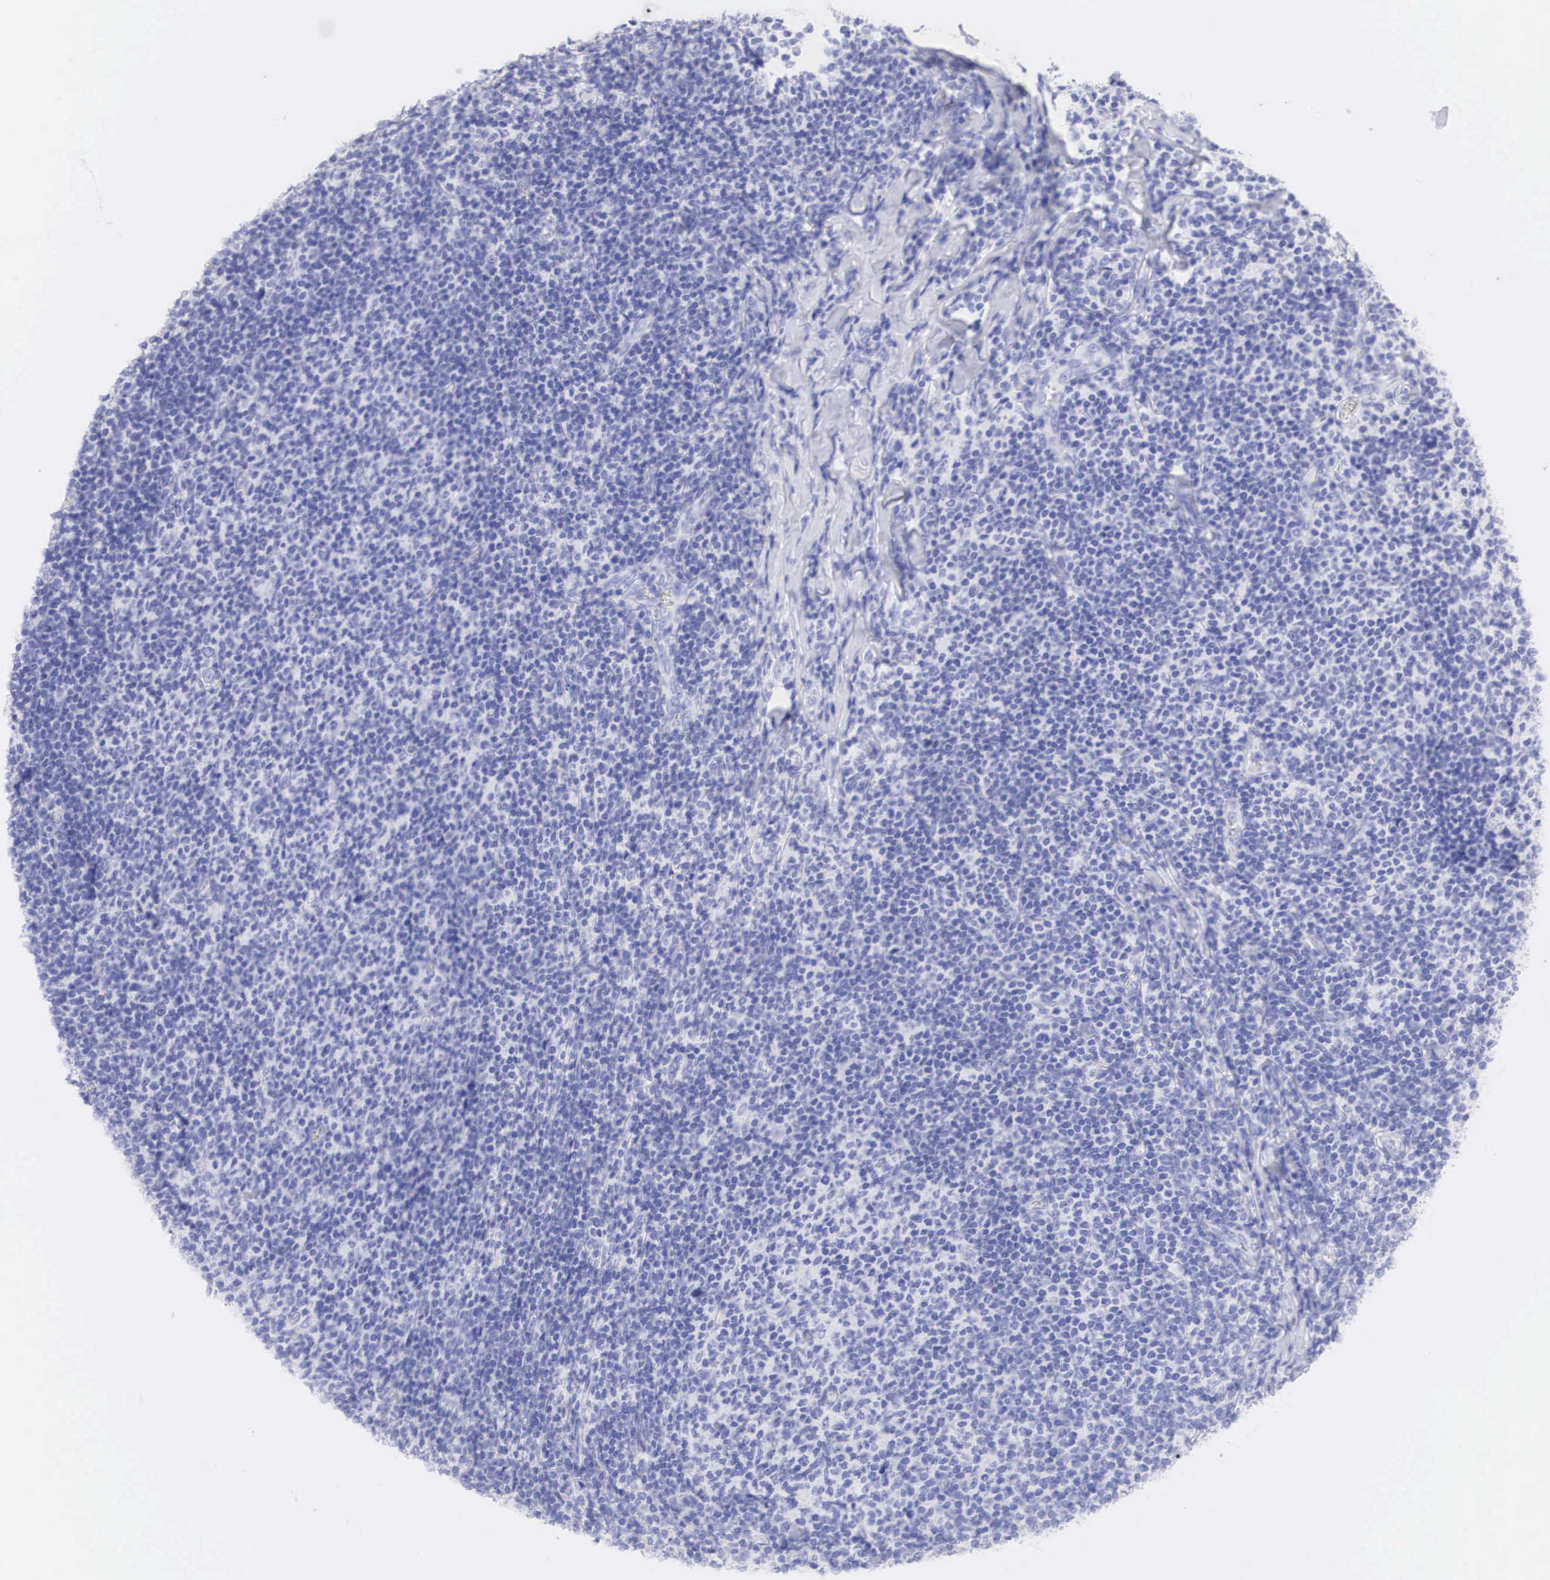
{"staining": {"intensity": "negative", "quantity": "none", "location": "none"}, "tissue": "lymphoma", "cell_type": "Tumor cells", "image_type": "cancer", "snomed": [{"axis": "morphology", "description": "Malignant lymphoma, non-Hodgkin's type, Low grade"}, {"axis": "topography", "description": "Lymph node"}], "caption": "IHC micrograph of neoplastic tissue: human malignant lymphoma, non-Hodgkin's type (low-grade) stained with DAB (3,3'-diaminobenzidine) reveals no significant protein expression in tumor cells.", "gene": "ERBB2", "patient": {"sex": "male", "age": 74}}